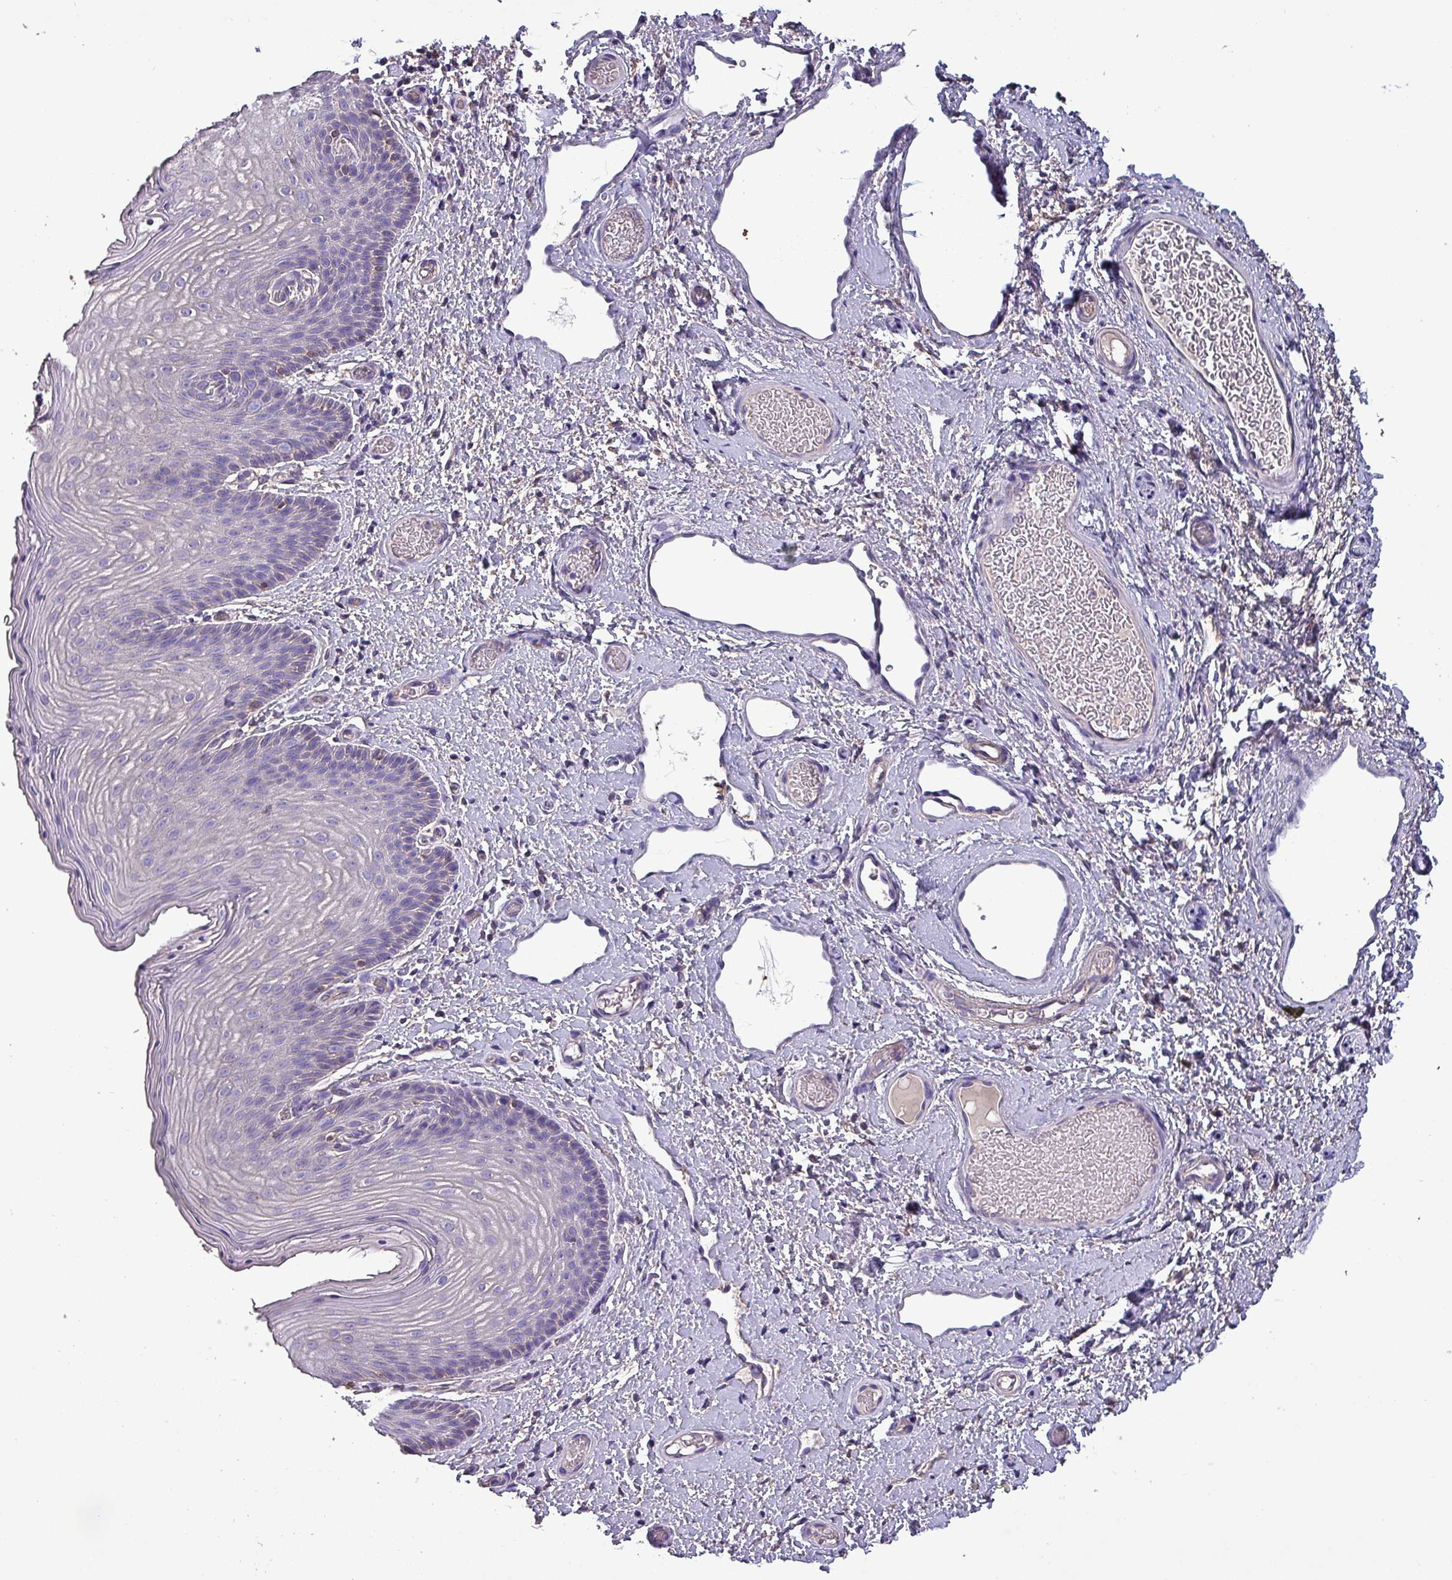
{"staining": {"intensity": "negative", "quantity": "none", "location": "none"}, "tissue": "skin", "cell_type": "Epidermal cells", "image_type": "normal", "snomed": [{"axis": "morphology", "description": "Normal tissue, NOS"}, {"axis": "topography", "description": "Anal"}], "caption": "This is a photomicrograph of immunohistochemistry (IHC) staining of normal skin, which shows no positivity in epidermal cells. The staining was performed using DAB (3,3'-diaminobenzidine) to visualize the protein expression in brown, while the nuclei were stained in blue with hematoxylin (Magnification: 20x).", "gene": "HTRA4", "patient": {"sex": "female", "age": 40}}